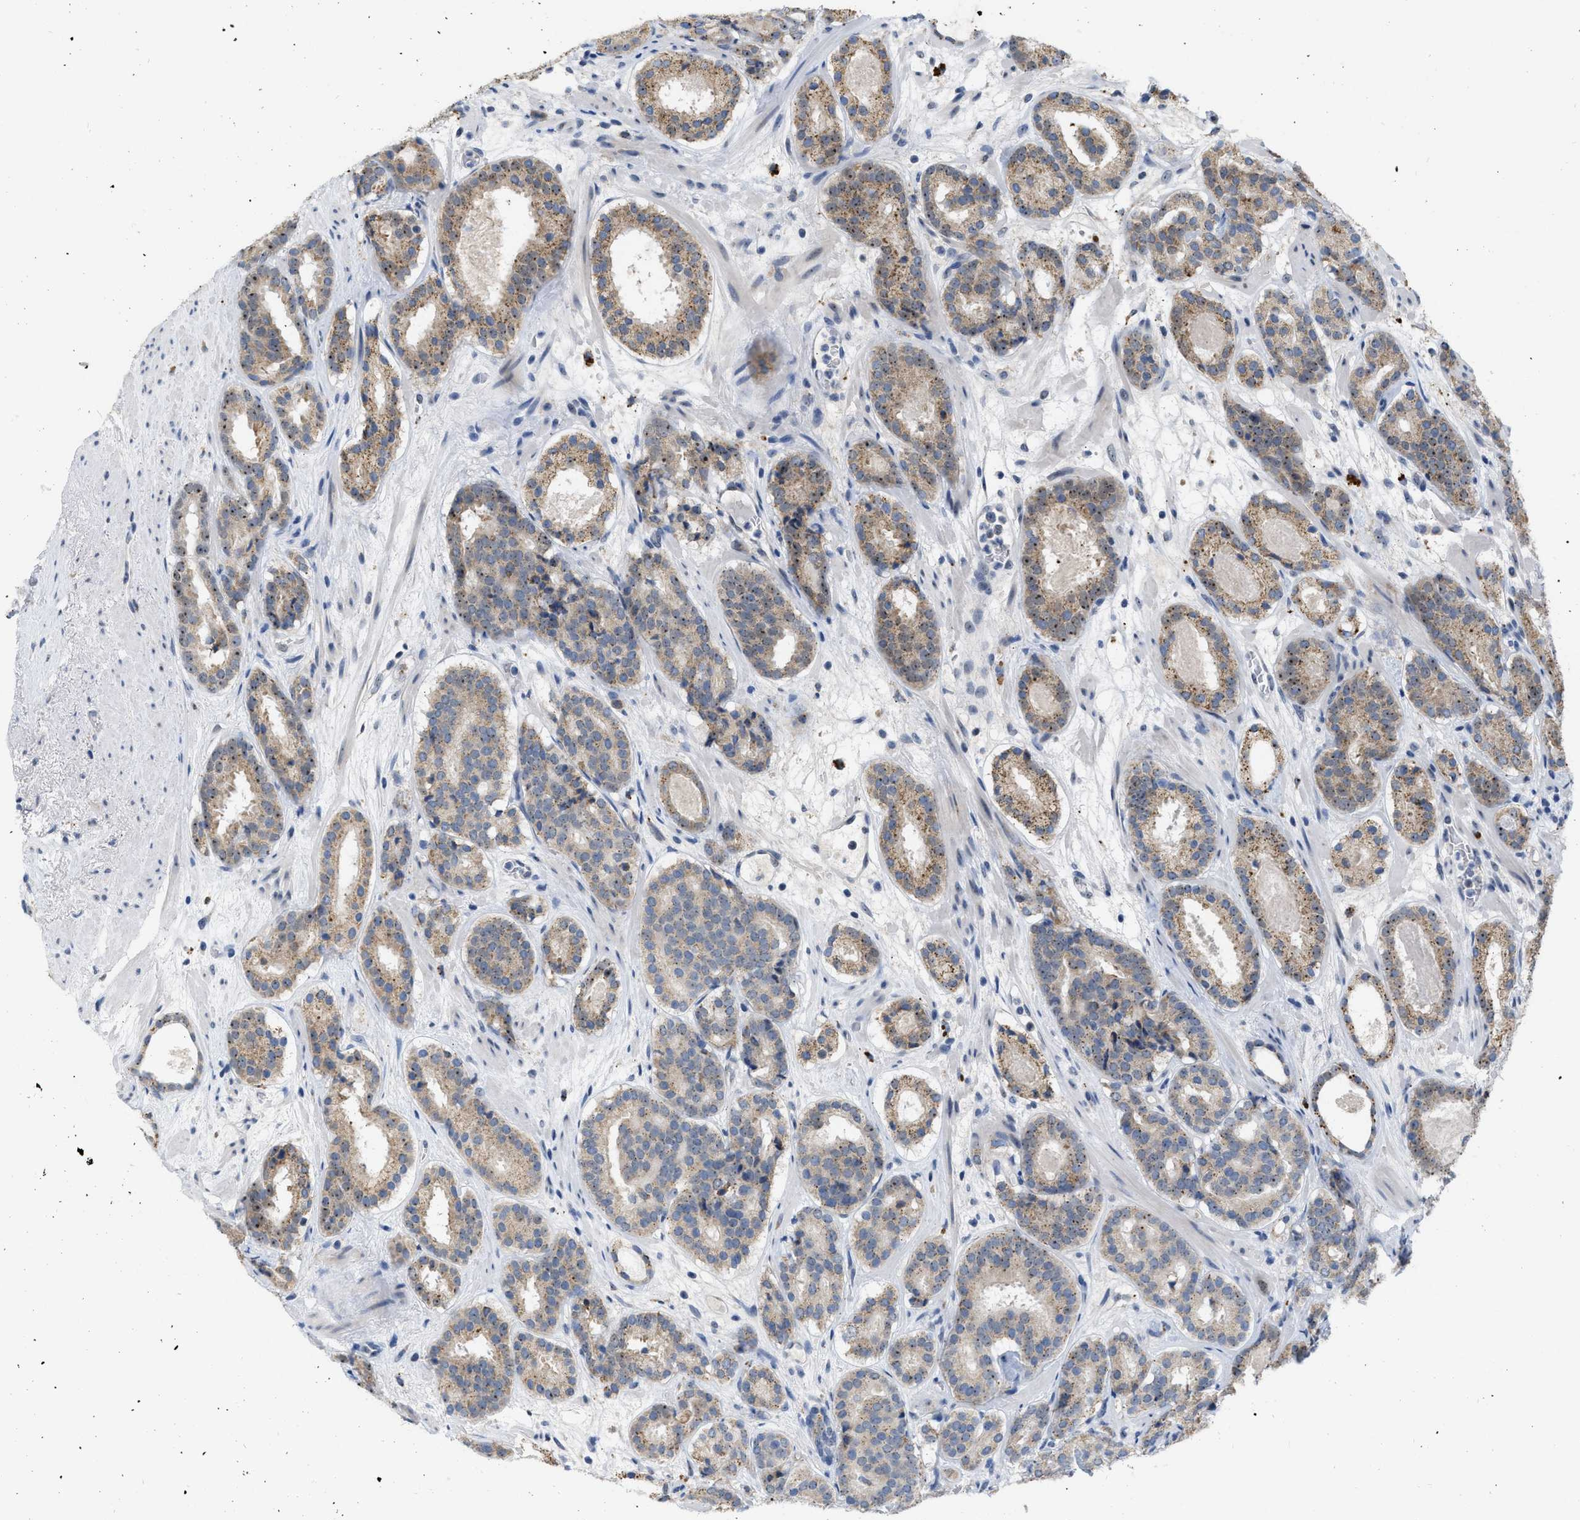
{"staining": {"intensity": "moderate", "quantity": ">75%", "location": "cytoplasmic/membranous,nuclear"}, "tissue": "prostate cancer", "cell_type": "Tumor cells", "image_type": "cancer", "snomed": [{"axis": "morphology", "description": "Adenocarcinoma, Low grade"}, {"axis": "topography", "description": "Prostate"}], "caption": "Immunohistochemistry (IHC) staining of prostate cancer, which shows medium levels of moderate cytoplasmic/membranous and nuclear positivity in approximately >75% of tumor cells indicating moderate cytoplasmic/membranous and nuclear protein expression. The staining was performed using DAB (brown) for protein detection and nuclei were counterstained in hematoxylin (blue).", "gene": "ELAC2", "patient": {"sex": "male", "age": 69}}